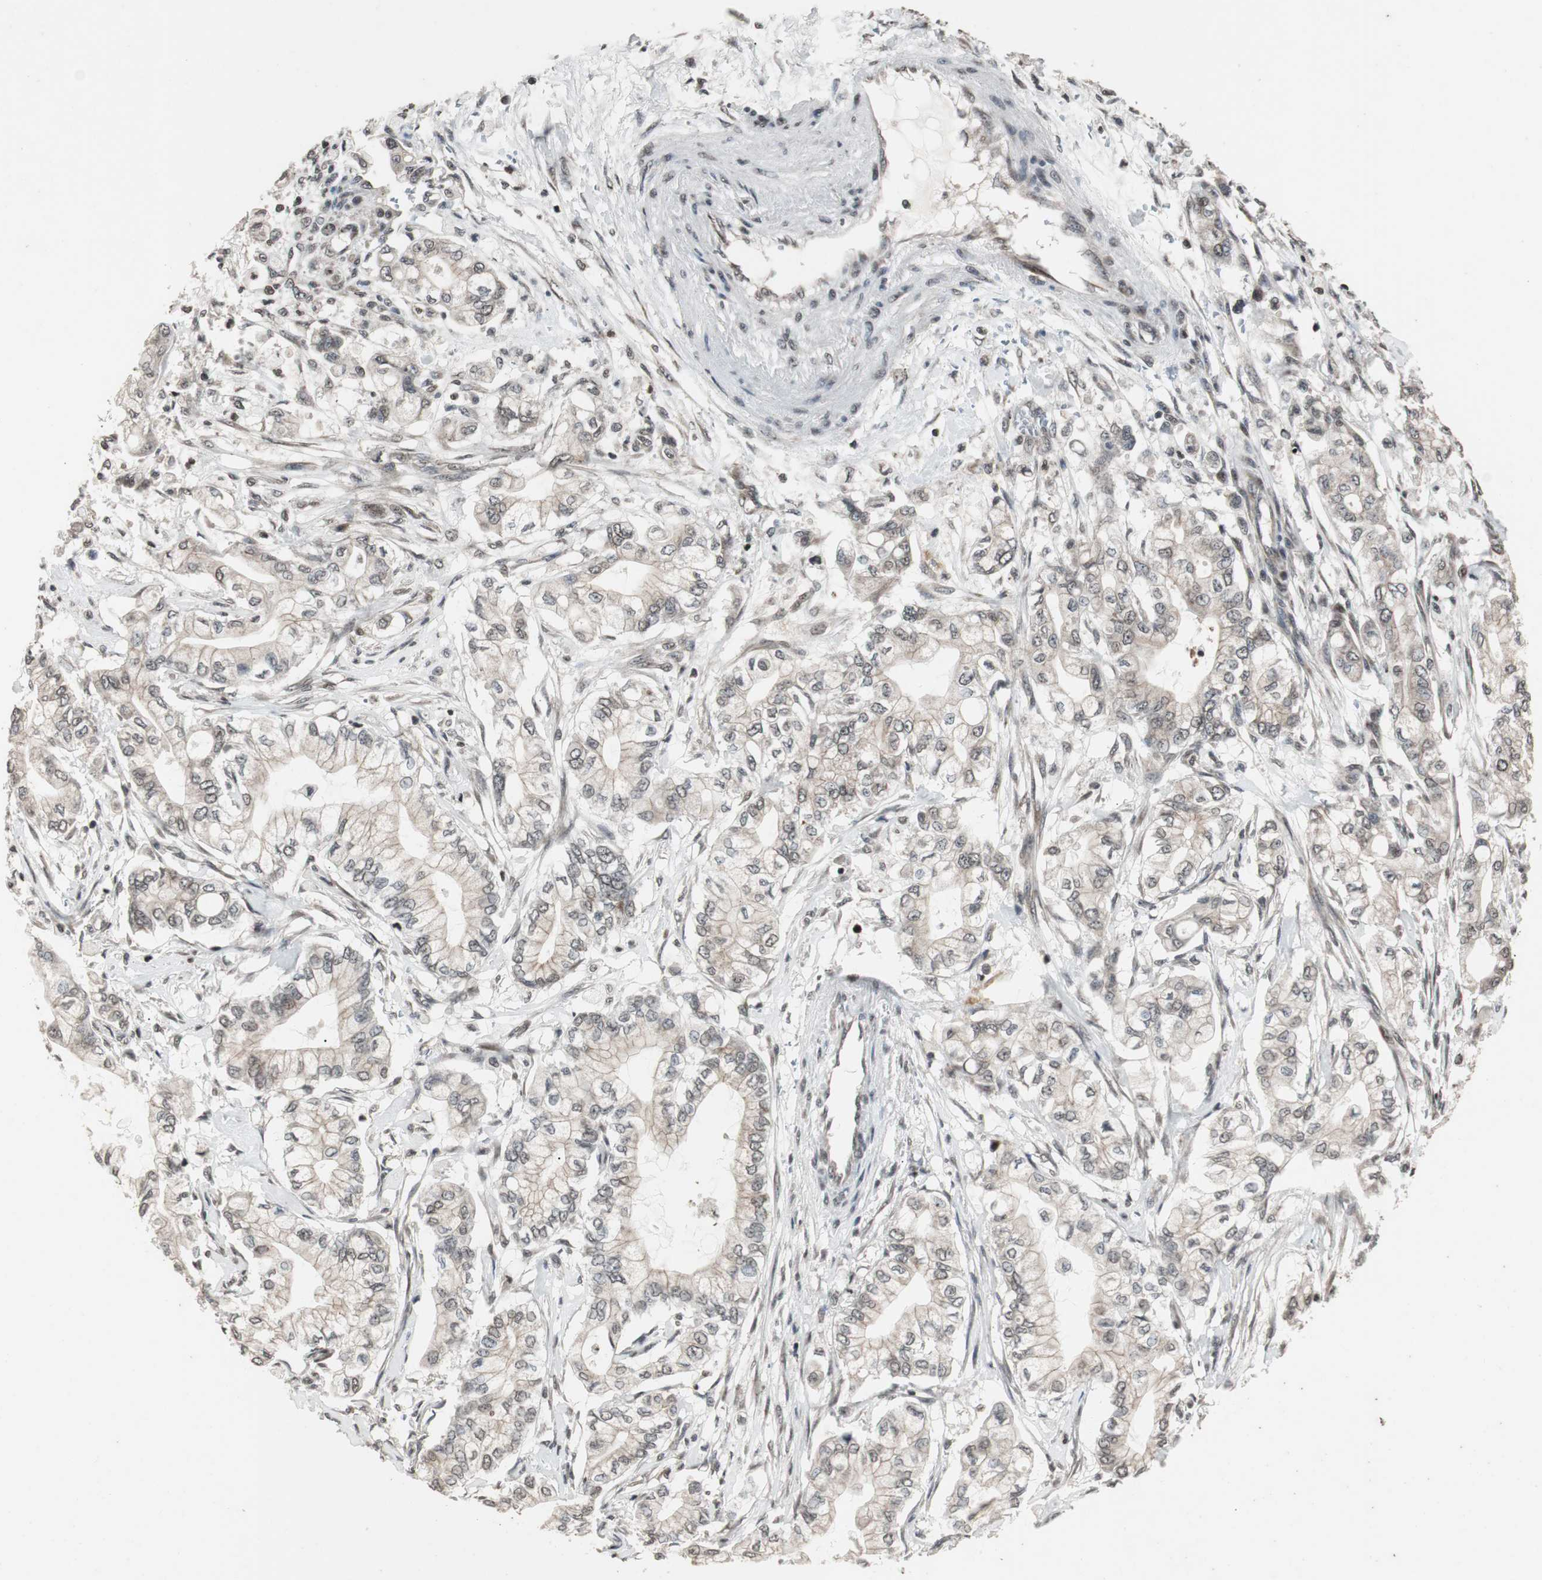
{"staining": {"intensity": "weak", "quantity": ">75%", "location": "cytoplasmic/membranous"}, "tissue": "pancreatic cancer", "cell_type": "Tumor cells", "image_type": "cancer", "snomed": [{"axis": "morphology", "description": "Adenocarcinoma, NOS"}, {"axis": "topography", "description": "Pancreas"}], "caption": "Tumor cells exhibit low levels of weak cytoplasmic/membranous expression in approximately >75% of cells in adenocarcinoma (pancreatic).", "gene": "ZFC3H1", "patient": {"sex": "male", "age": 70}}